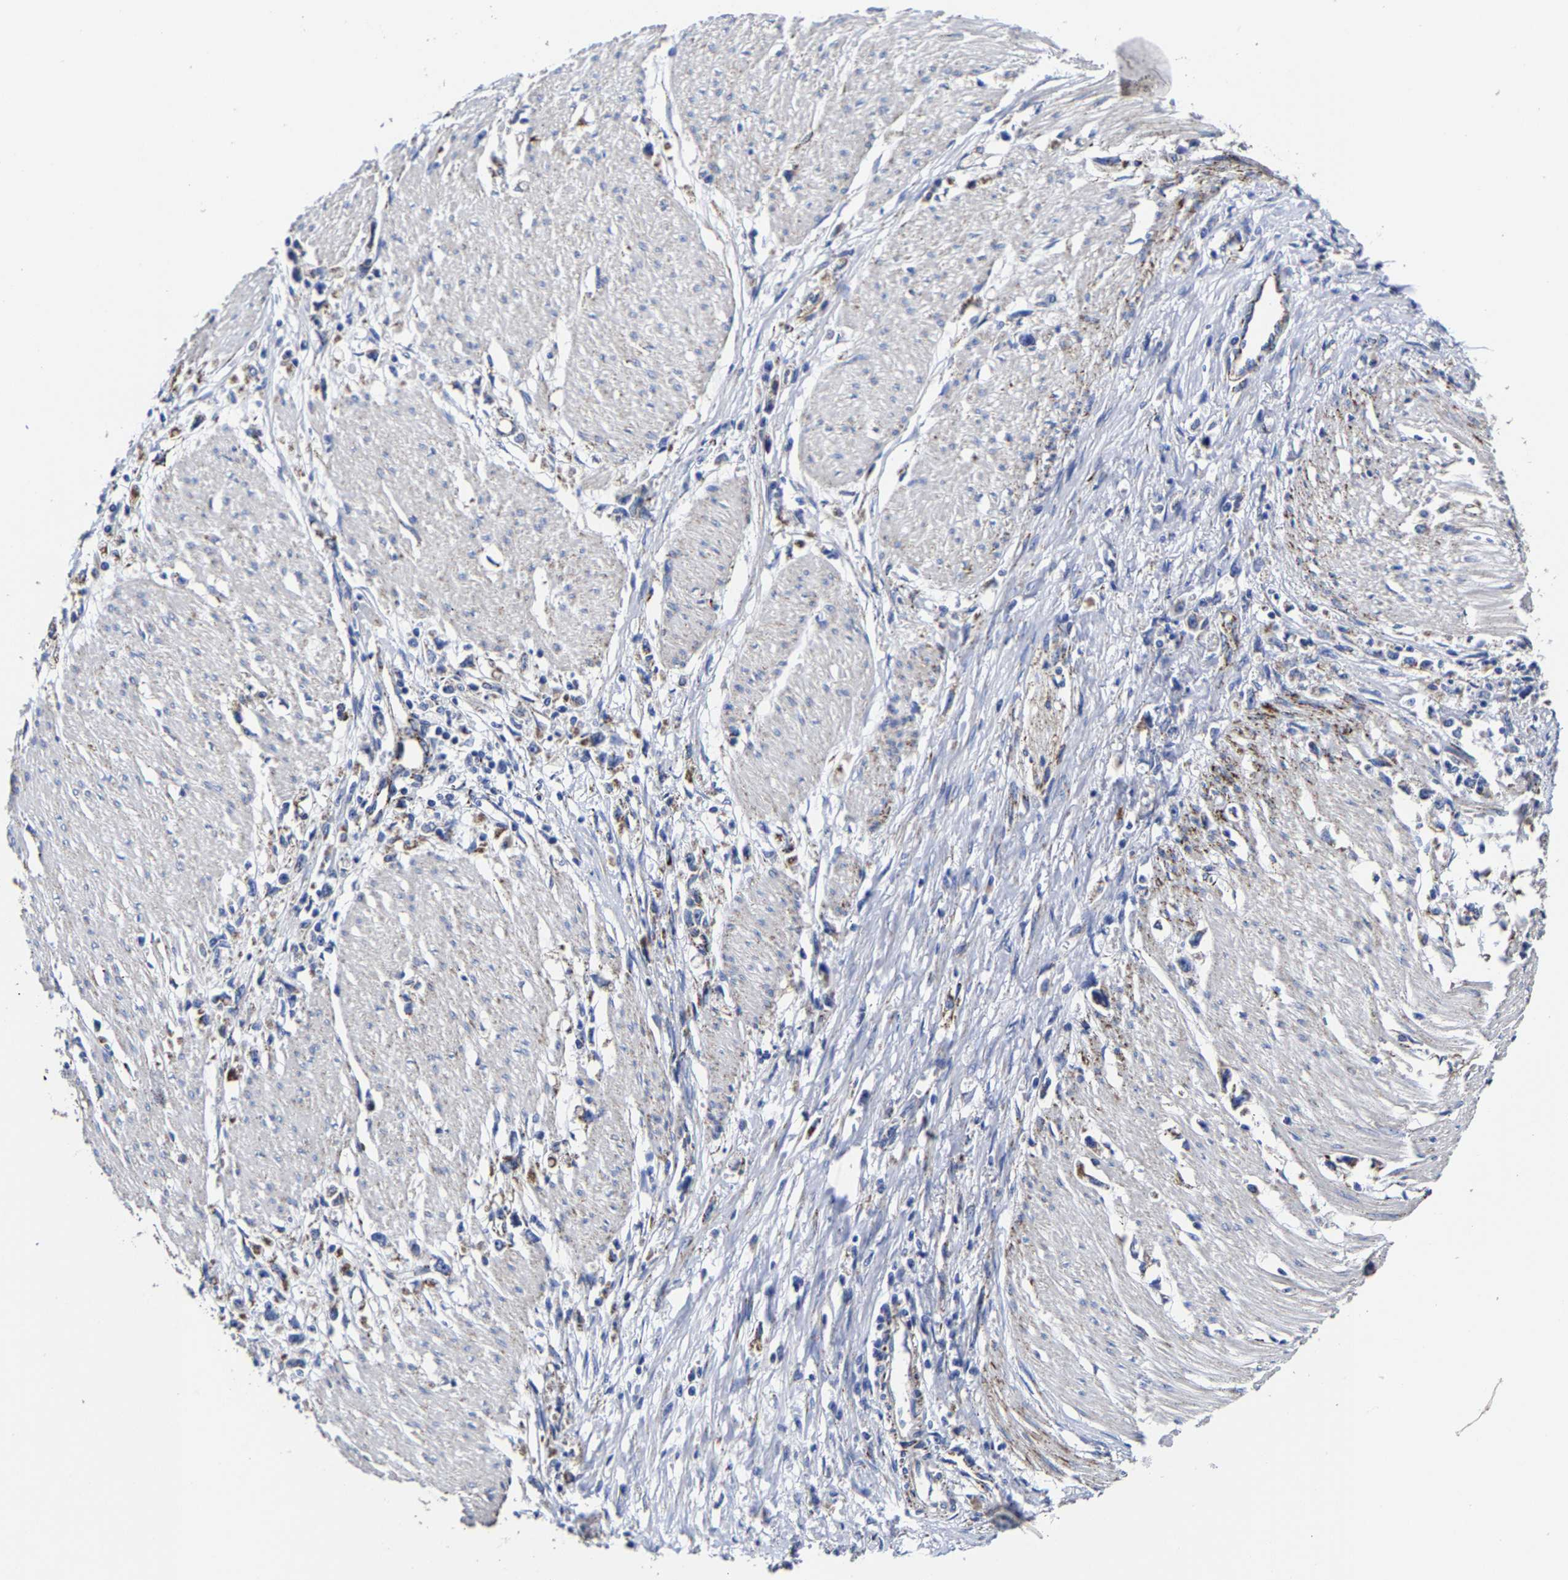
{"staining": {"intensity": "moderate", "quantity": "<25%", "location": "cytoplasmic/membranous"}, "tissue": "stomach cancer", "cell_type": "Tumor cells", "image_type": "cancer", "snomed": [{"axis": "morphology", "description": "Adenocarcinoma, NOS"}, {"axis": "topography", "description": "Stomach"}], "caption": "Stomach adenocarcinoma tissue reveals moderate cytoplasmic/membranous expression in about <25% of tumor cells, visualized by immunohistochemistry.", "gene": "AASS", "patient": {"sex": "female", "age": 59}}